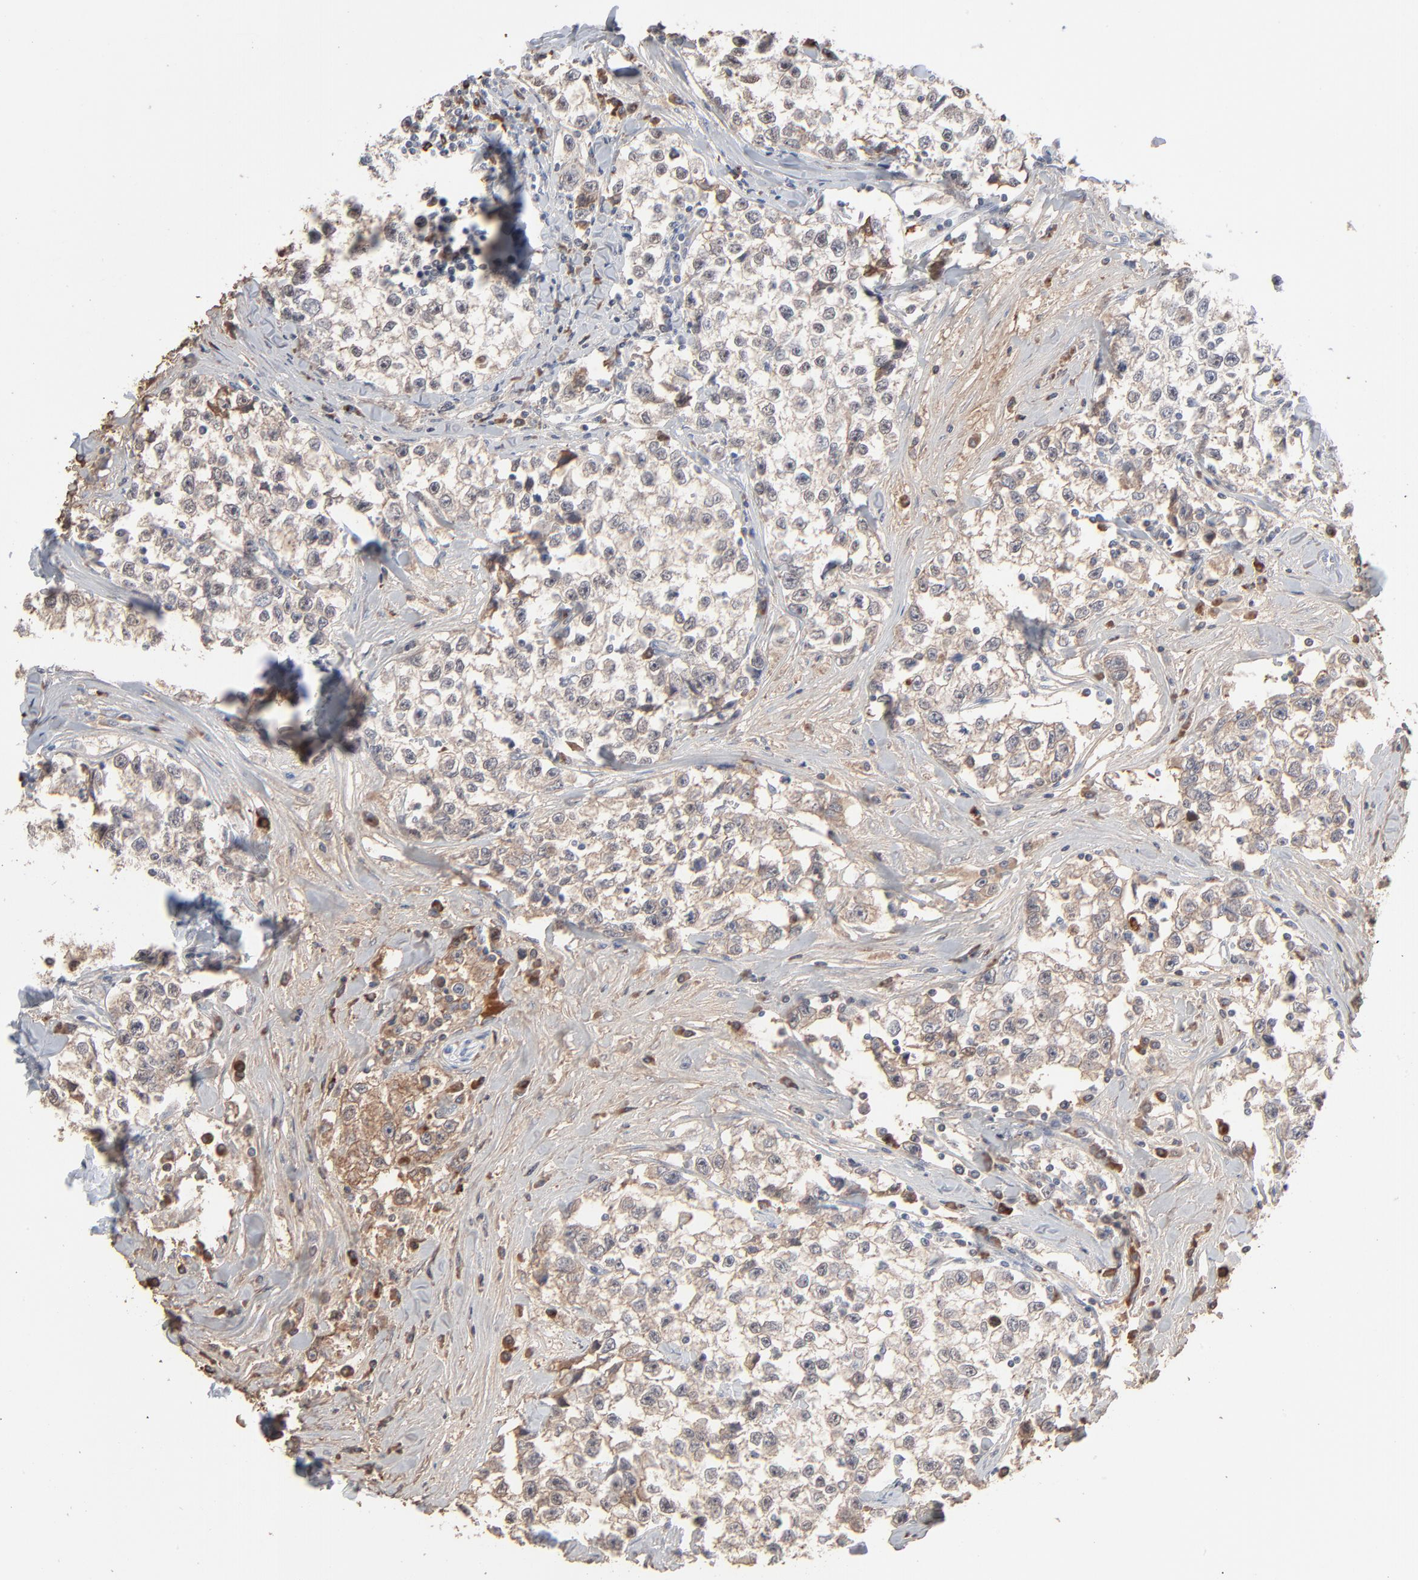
{"staining": {"intensity": "weak", "quantity": ">75%", "location": "cytoplasmic/membranous"}, "tissue": "testis cancer", "cell_type": "Tumor cells", "image_type": "cancer", "snomed": [{"axis": "morphology", "description": "Seminoma, NOS"}, {"axis": "morphology", "description": "Carcinoma, Embryonal, NOS"}, {"axis": "topography", "description": "Testis"}], "caption": "This image displays testis cancer (seminoma) stained with IHC to label a protein in brown. The cytoplasmic/membranous of tumor cells show weak positivity for the protein. Nuclei are counter-stained blue.", "gene": "MPHOSPH6", "patient": {"sex": "male", "age": 30}}